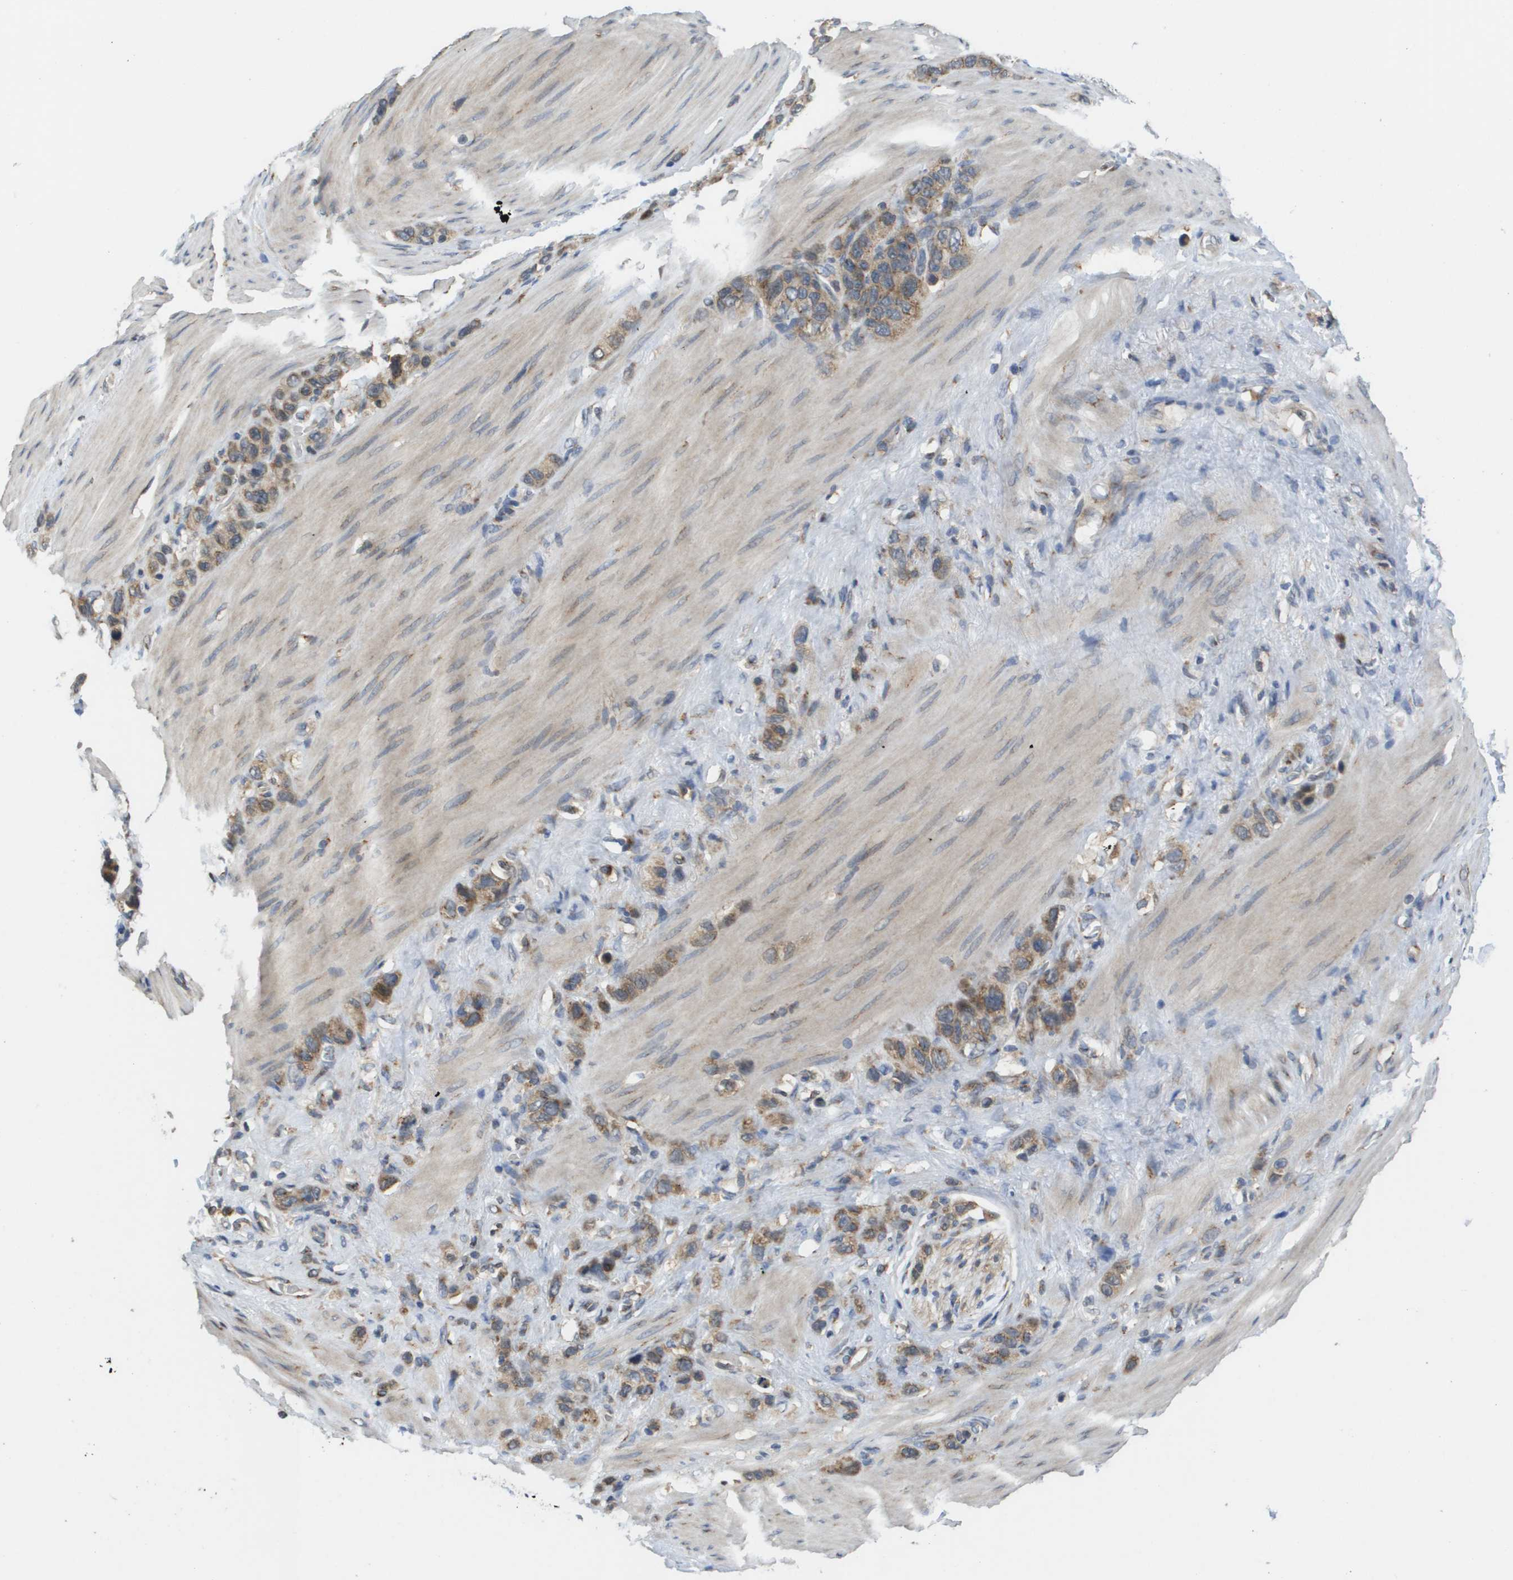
{"staining": {"intensity": "moderate", "quantity": ">75%", "location": "cytoplasmic/membranous"}, "tissue": "stomach cancer", "cell_type": "Tumor cells", "image_type": "cancer", "snomed": [{"axis": "morphology", "description": "Adenocarcinoma, NOS"}, {"axis": "morphology", "description": "Adenocarcinoma, High grade"}, {"axis": "topography", "description": "Stomach, upper"}, {"axis": "topography", "description": "Stomach, lower"}], "caption": "The immunohistochemical stain shows moderate cytoplasmic/membranous staining in tumor cells of adenocarcinoma (stomach) tissue.", "gene": "PCK1", "patient": {"sex": "female", "age": 65}}